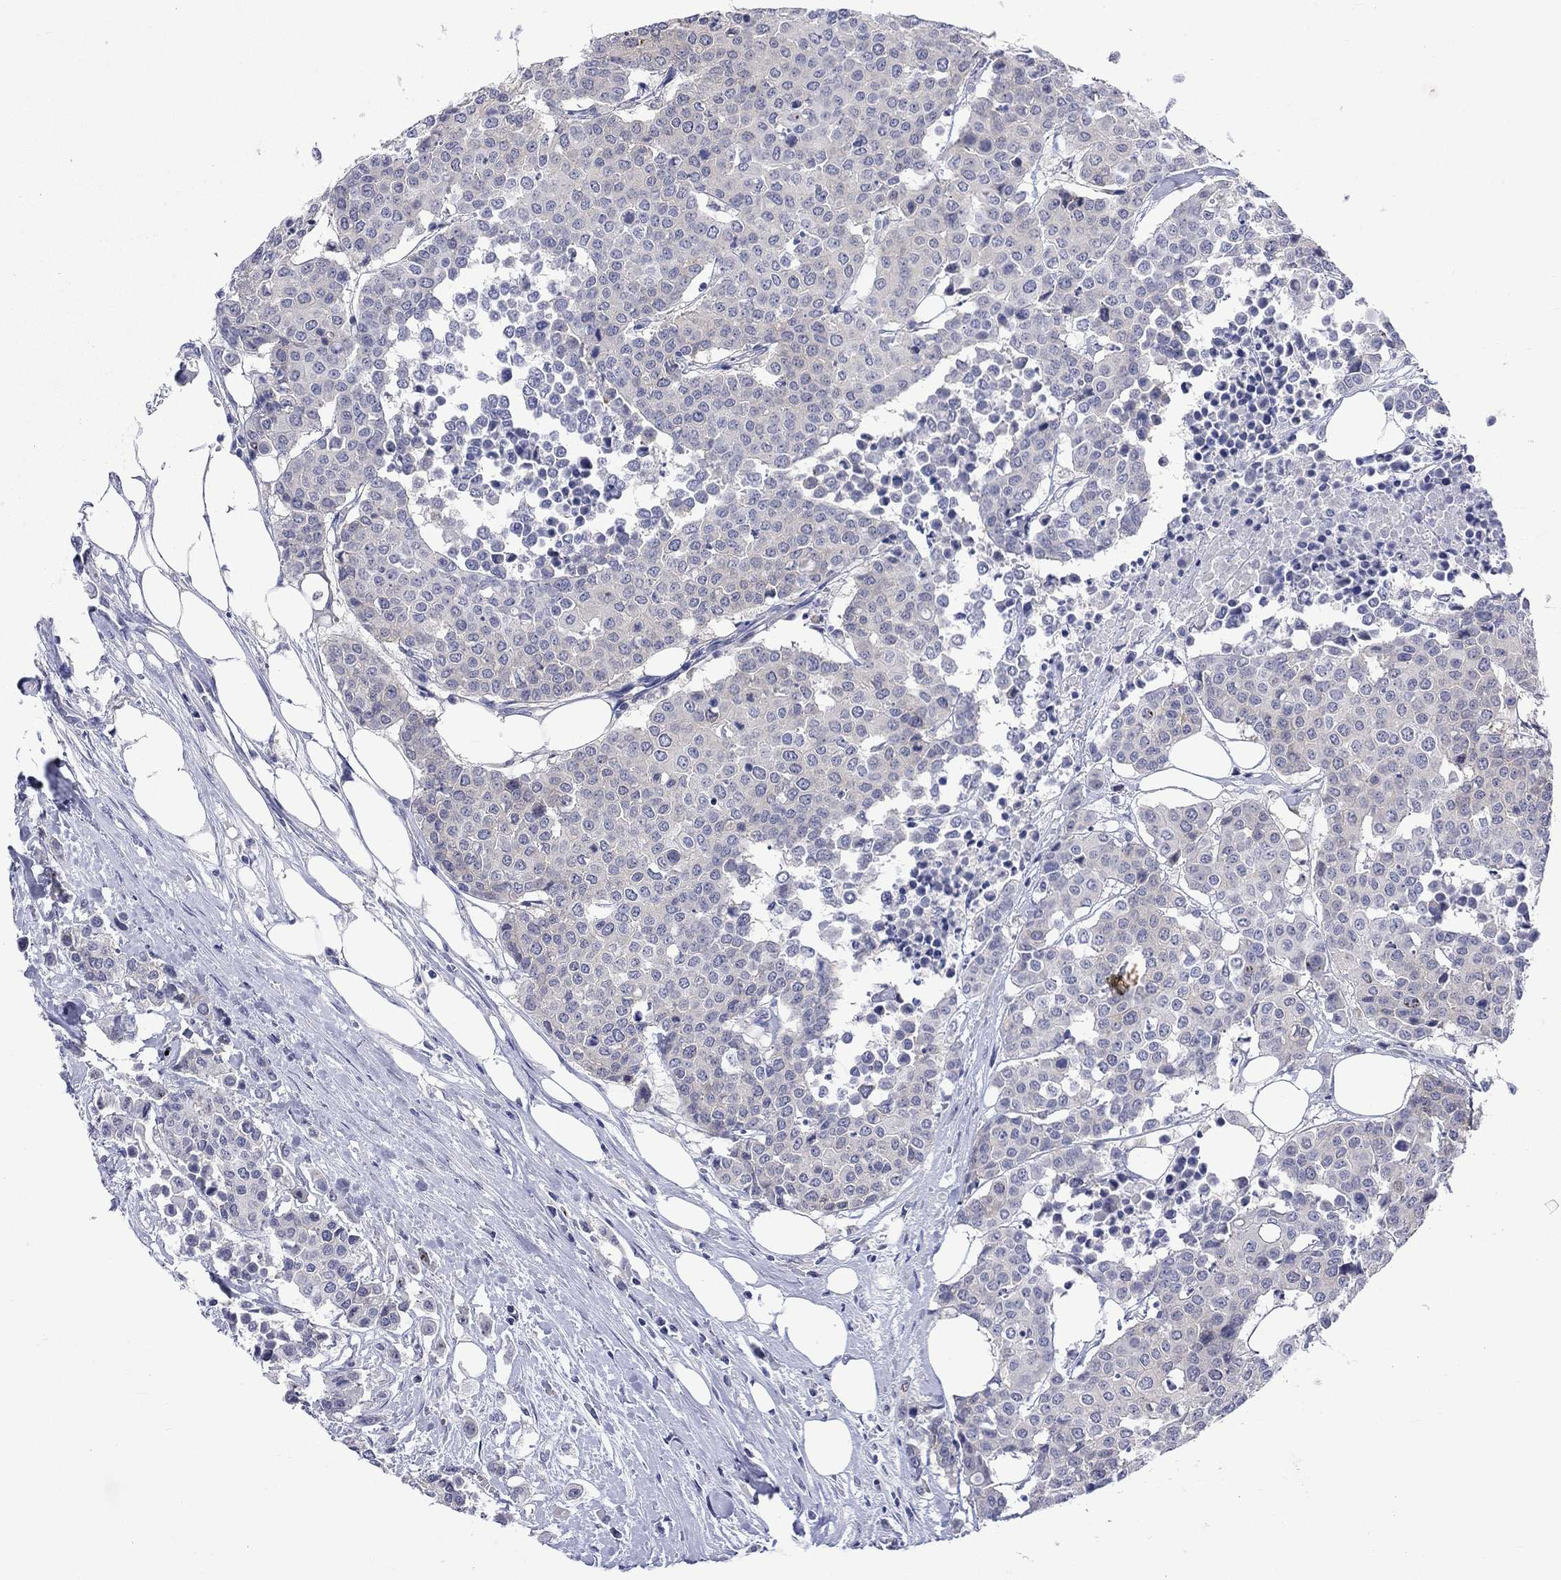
{"staining": {"intensity": "negative", "quantity": "none", "location": "none"}, "tissue": "carcinoid", "cell_type": "Tumor cells", "image_type": "cancer", "snomed": [{"axis": "morphology", "description": "Carcinoid, malignant, NOS"}, {"axis": "topography", "description": "Colon"}], "caption": "Human carcinoid (malignant) stained for a protein using immunohistochemistry demonstrates no positivity in tumor cells.", "gene": "CERS1", "patient": {"sex": "male", "age": 81}}